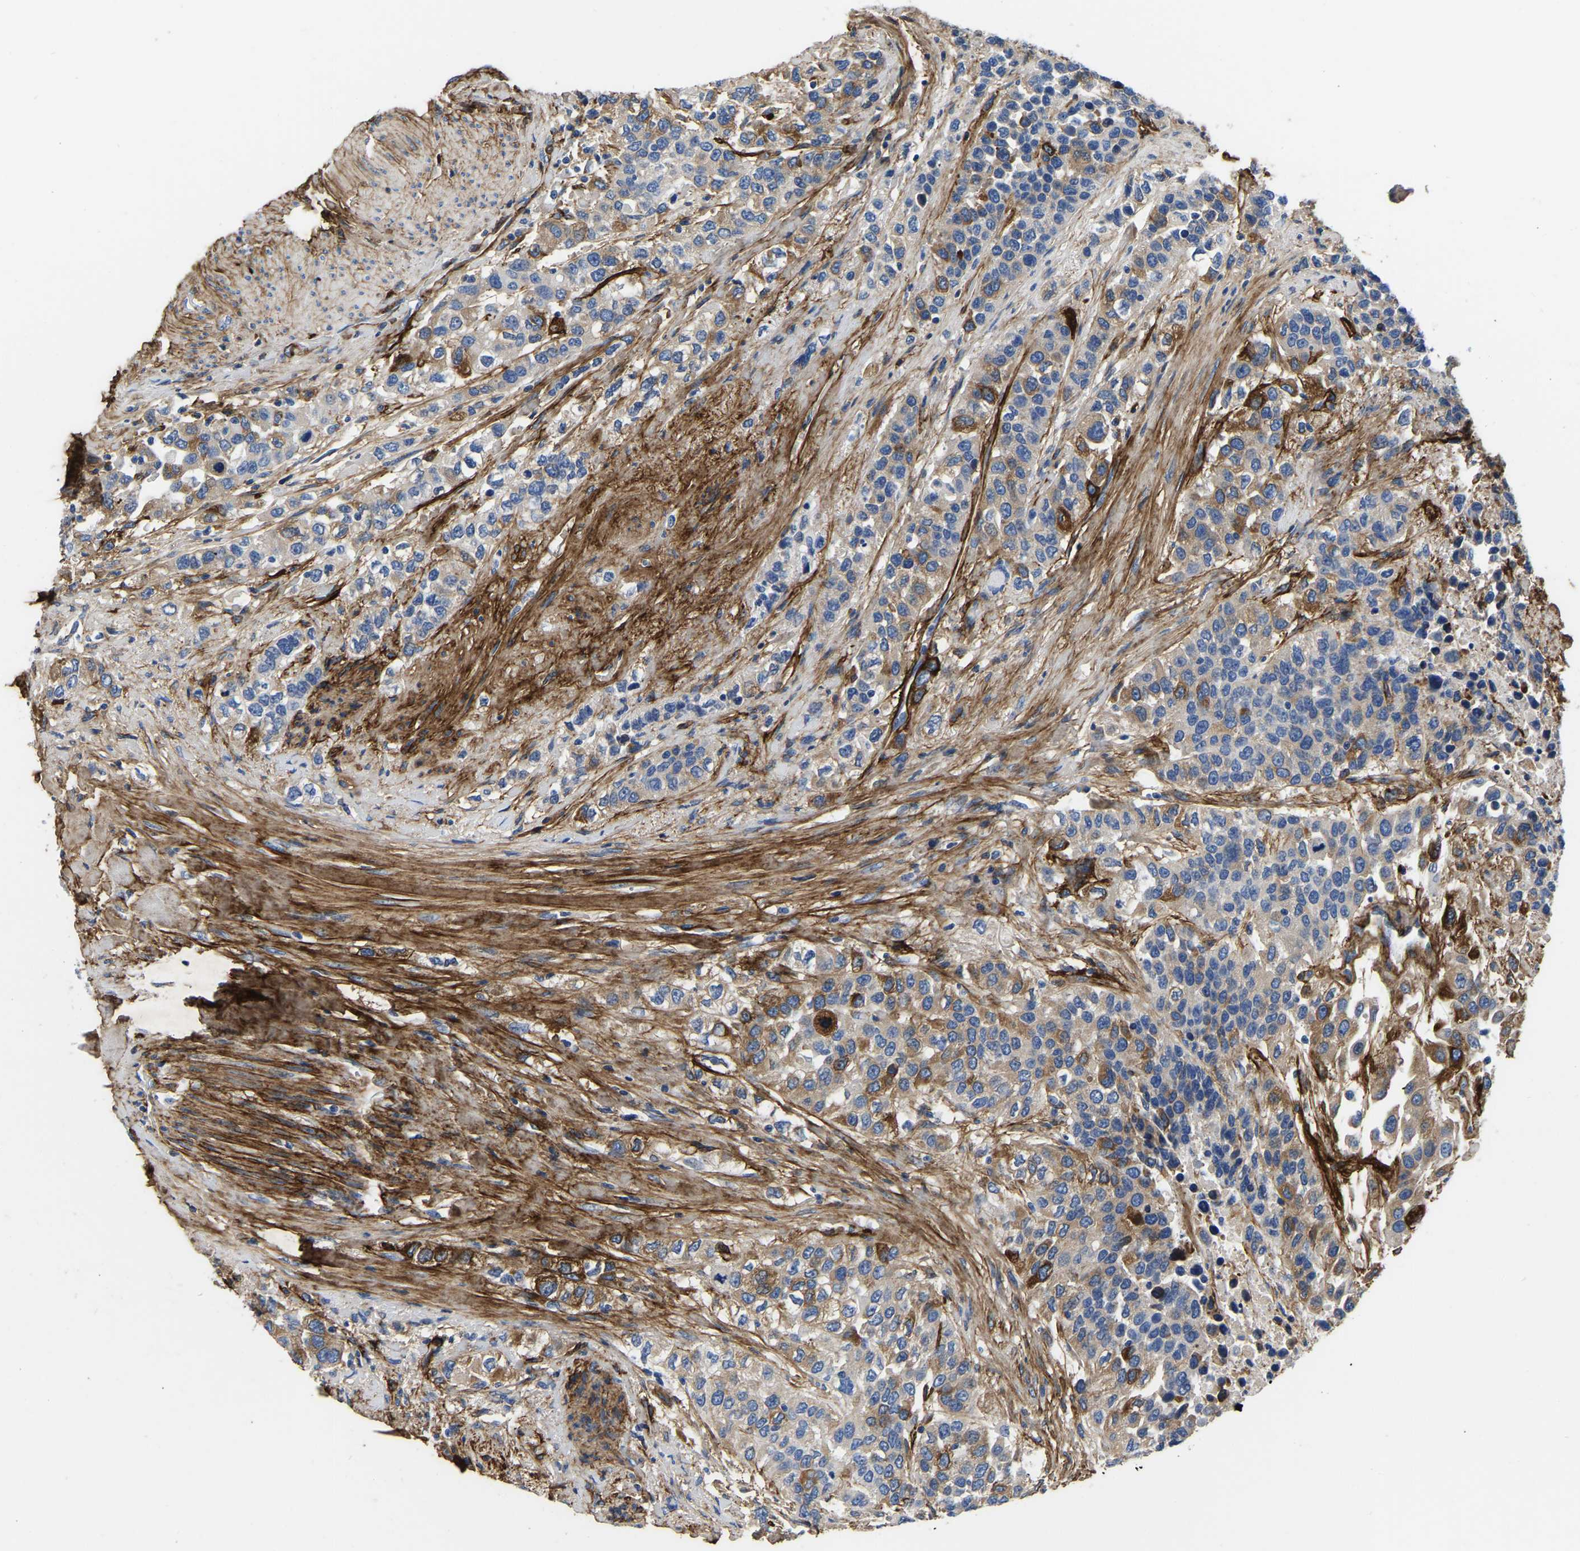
{"staining": {"intensity": "moderate", "quantity": "<25%", "location": "cytoplasmic/membranous"}, "tissue": "urothelial cancer", "cell_type": "Tumor cells", "image_type": "cancer", "snomed": [{"axis": "morphology", "description": "Urothelial carcinoma, High grade"}, {"axis": "topography", "description": "Urinary bladder"}], "caption": "Immunohistochemistry (IHC) (DAB (3,3'-diaminobenzidine)) staining of human urothelial carcinoma (high-grade) shows moderate cytoplasmic/membranous protein positivity in about <25% of tumor cells. (DAB IHC, brown staining for protein, blue staining for nuclei).", "gene": "COL6A1", "patient": {"sex": "female", "age": 80}}